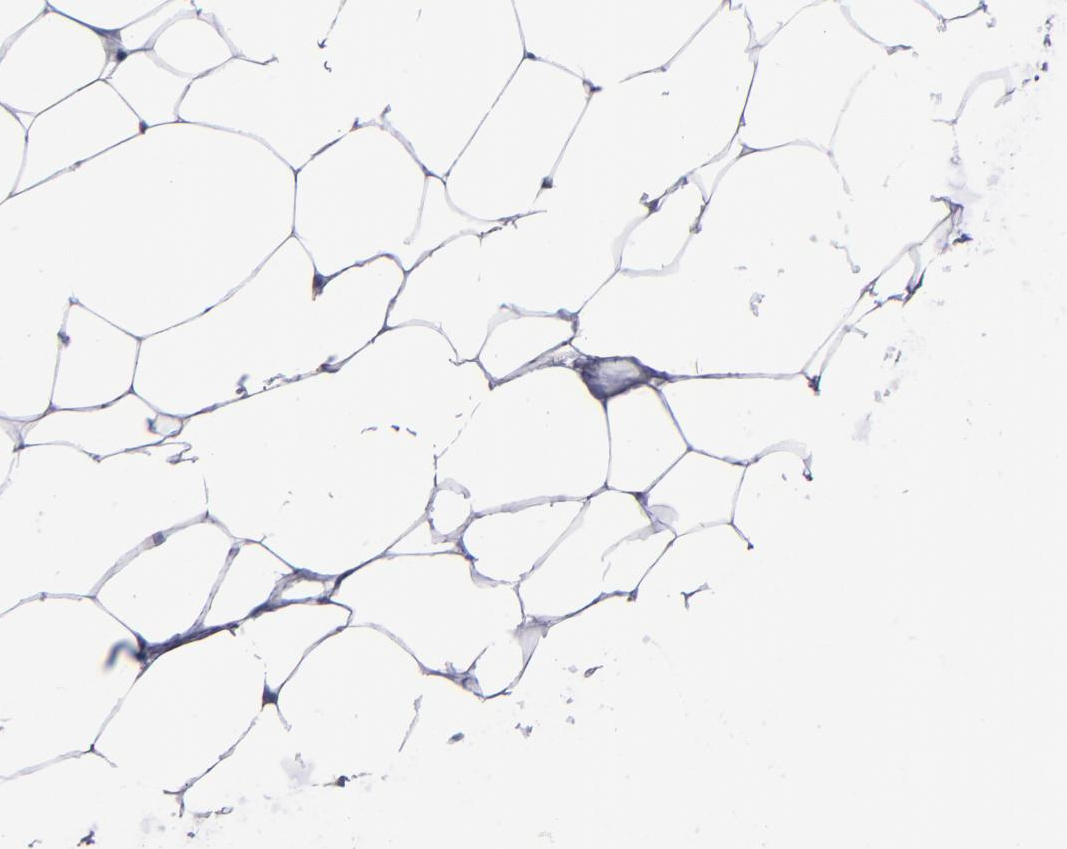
{"staining": {"intensity": "weak", "quantity": "<25%", "location": "cytoplasmic/membranous,nuclear"}, "tissue": "breast cancer", "cell_type": "Tumor cells", "image_type": "cancer", "snomed": [{"axis": "morphology", "description": "Duct carcinoma"}, {"axis": "topography", "description": "Breast"}], "caption": "Tumor cells are negative for protein expression in human breast cancer (invasive ductal carcinoma).", "gene": "OTUB2", "patient": {"sex": "female", "age": 93}}